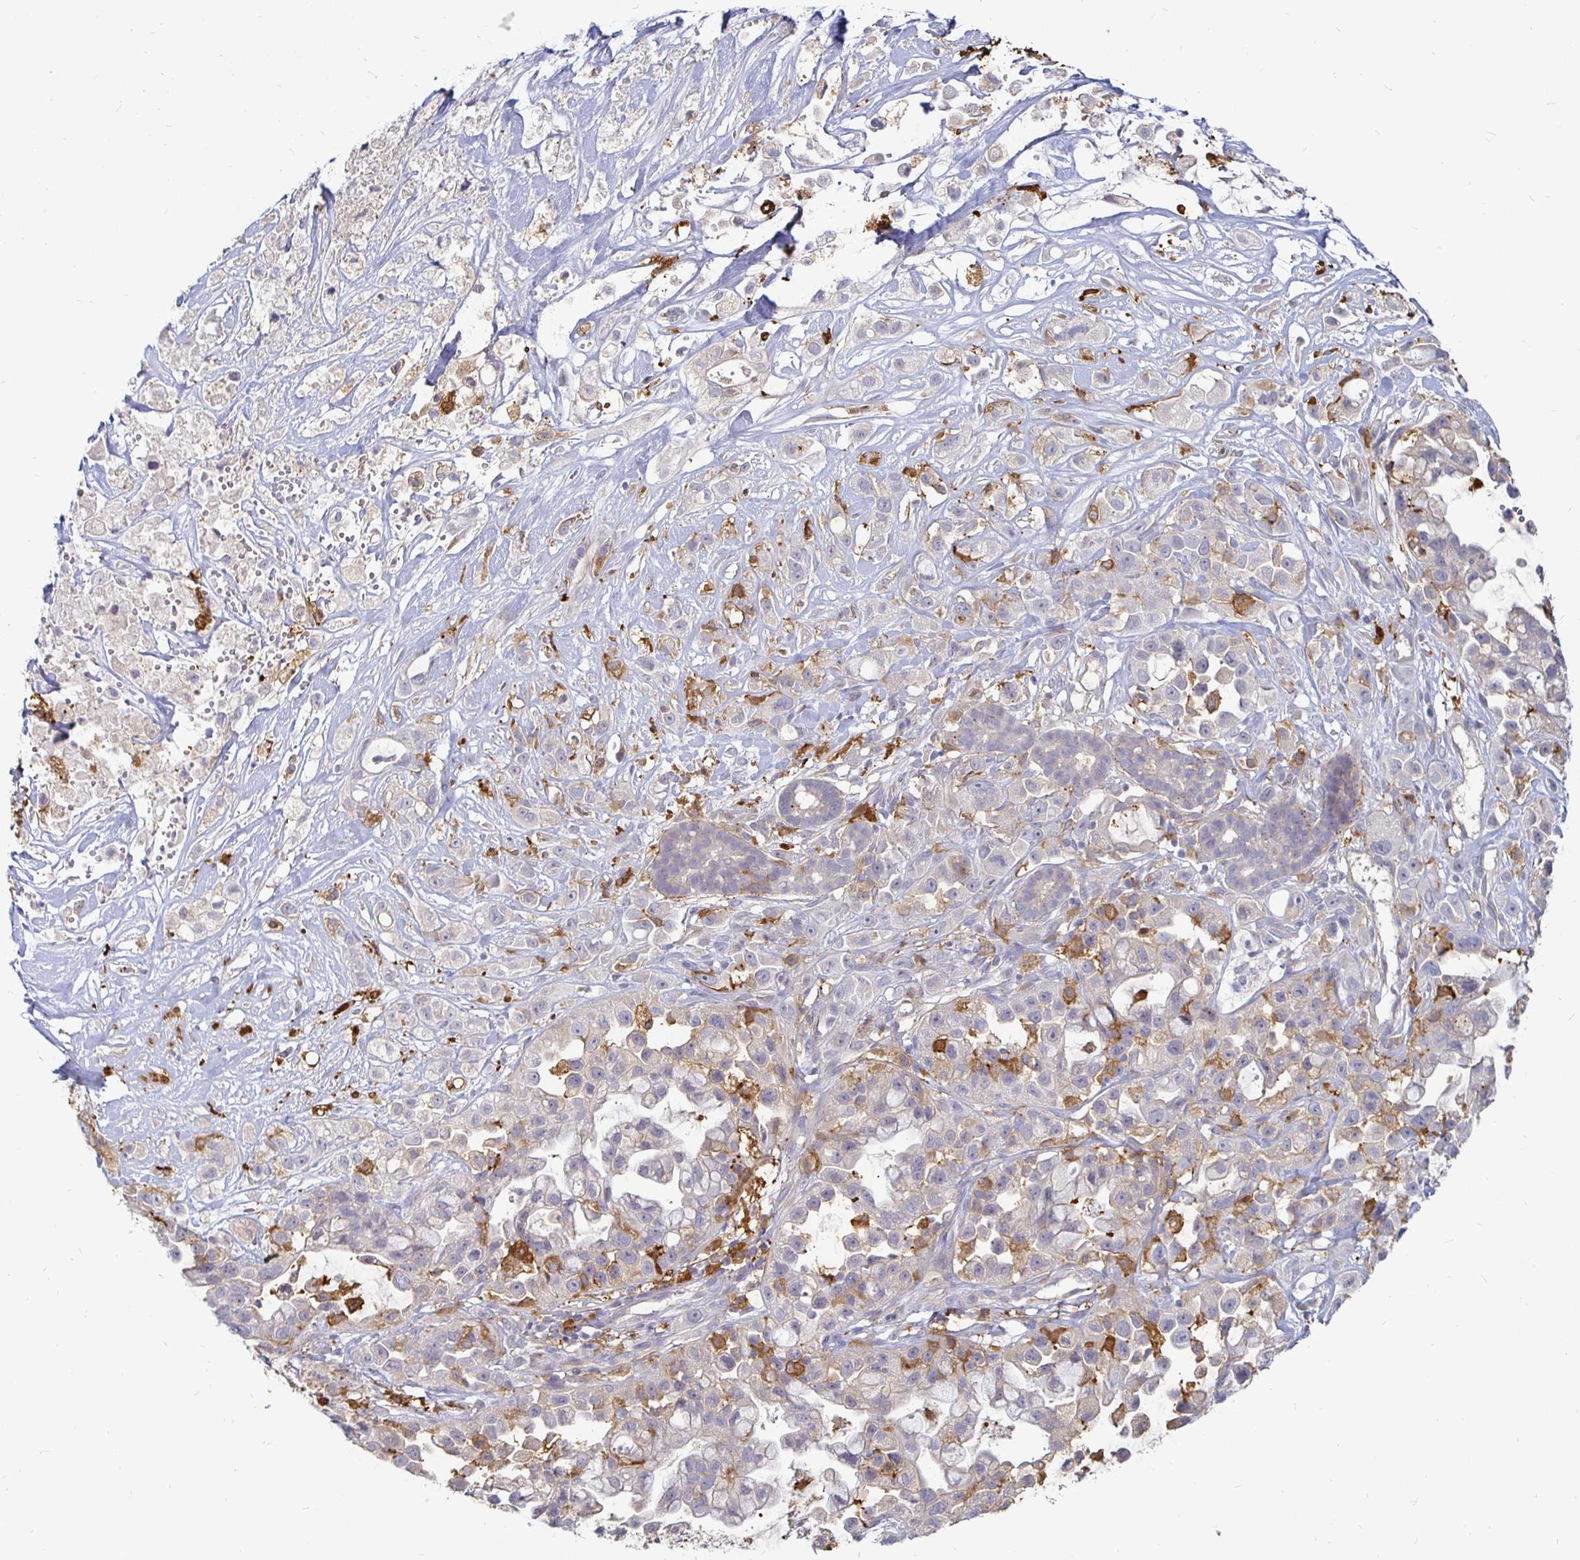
{"staining": {"intensity": "negative", "quantity": "none", "location": "none"}, "tissue": "pancreatic cancer", "cell_type": "Tumor cells", "image_type": "cancer", "snomed": [{"axis": "morphology", "description": "Adenocarcinoma, NOS"}, {"axis": "topography", "description": "Pancreas"}], "caption": "DAB immunohistochemical staining of human pancreatic cancer demonstrates no significant staining in tumor cells.", "gene": "CCDC85A", "patient": {"sex": "male", "age": 44}}